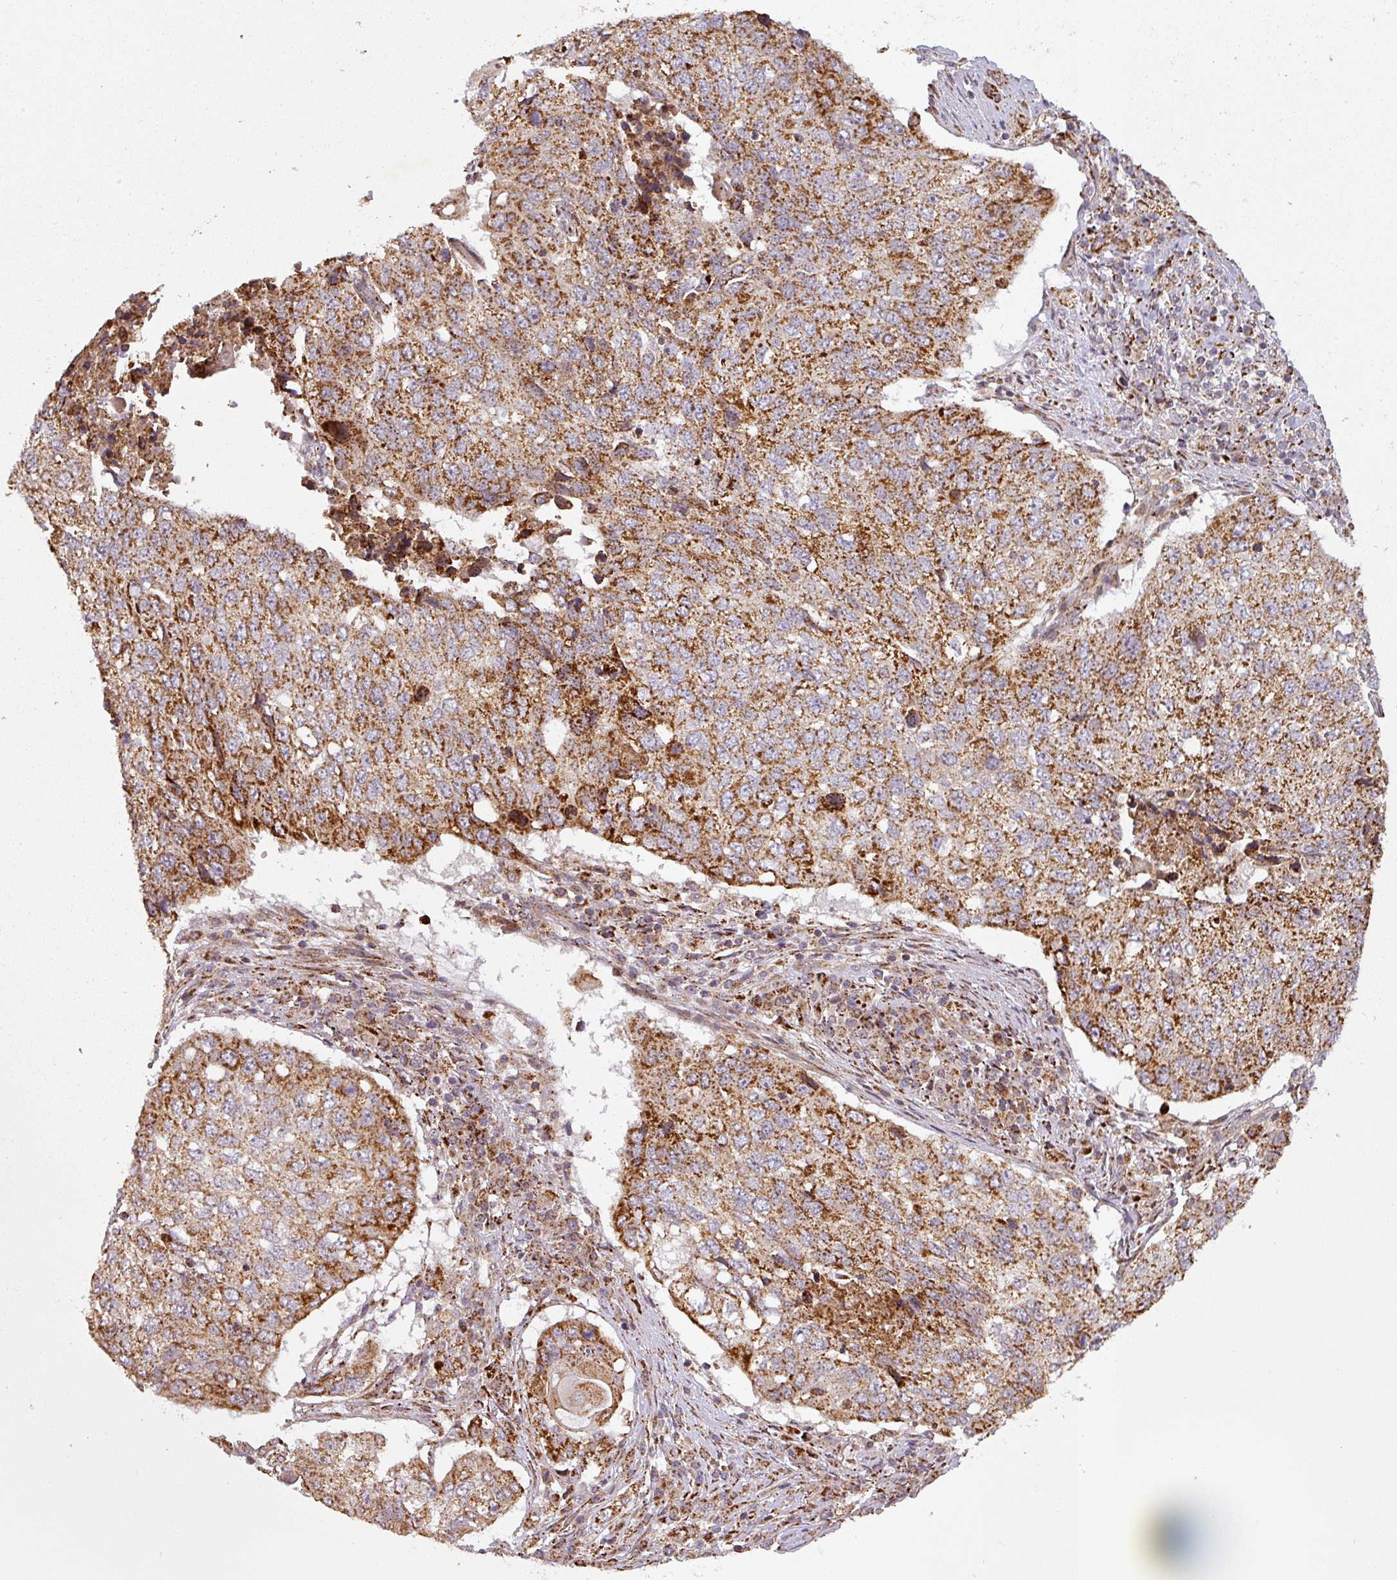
{"staining": {"intensity": "strong", "quantity": ">75%", "location": "cytoplasmic/membranous"}, "tissue": "lung cancer", "cell_type": "Tumor cells", "image_type": "cancer", "snomed": [{"axis": "morphology", "description": "Squamous cell carcinoma, NOS"}, {"axis": "topography", "description": "Lung"}], "caption": "A high-resolution photomicrograph shows immunohistochemistry staining of squamous cell carcinoma (lung), which exhibits strong cytoplasmic/membranous staining in approximately >75% of tumor cells.", "gene": "GPD2", "patient": {"sex": "female", "age": 63}}